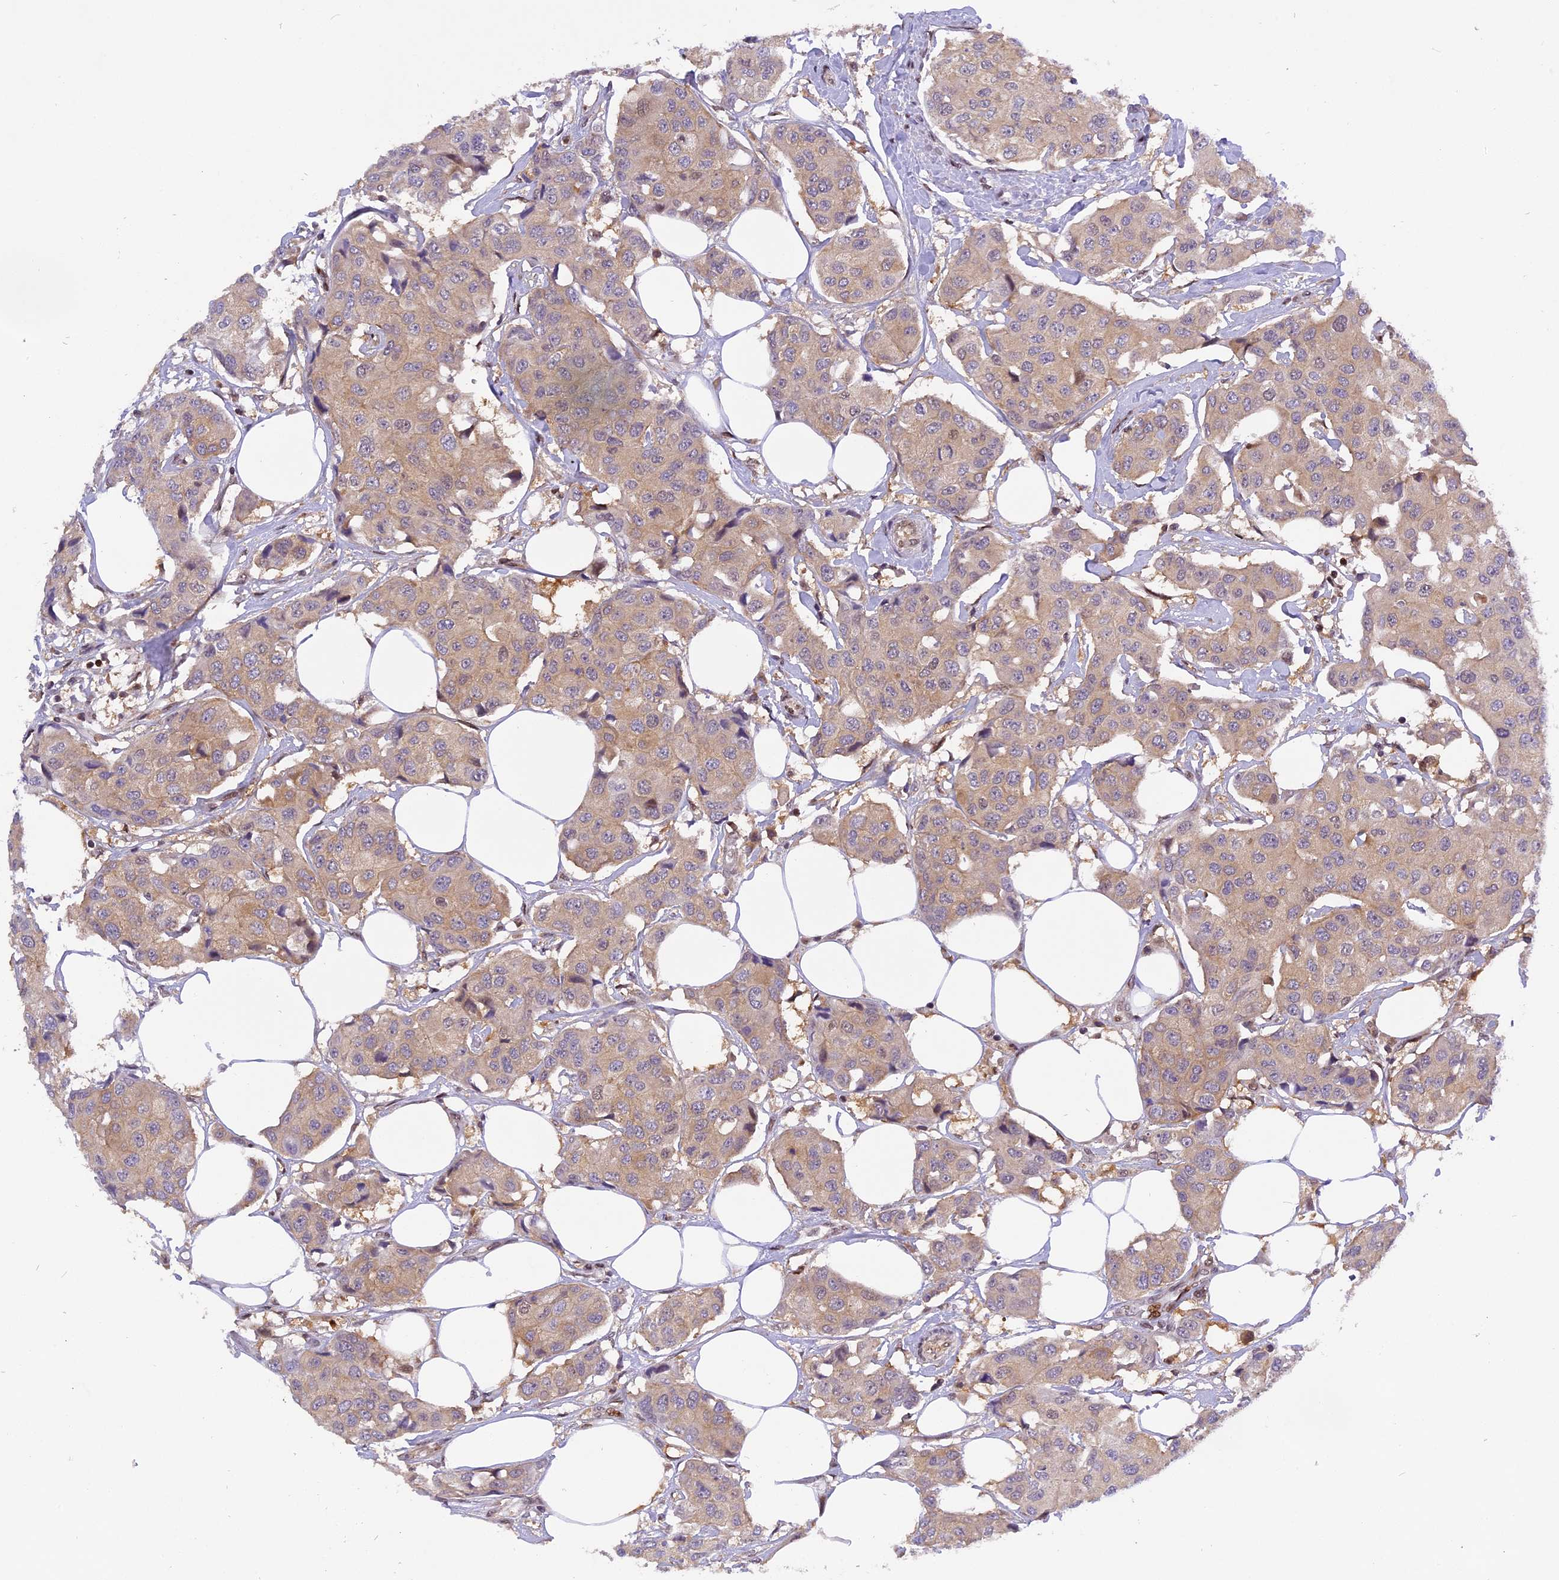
{"staining": {"intensity": "weak", "quantity": ">75%", "location": "cytoplasmic/membranous"}, "tissue": "breast cancer", "cell_type": "Tumor cells", "image_type": "cancer", "snomed": [{"axis": "morphology", "description": "Duct carcinoma"}, {"axis": "topography", "description": "Breast"}], "caption": "A micrograph showing weak cytoplasmic/membranous positivity in approximately >75% of tumor cells in breast cancer, as visualized by brown immunohistochemical staining.", "gene": "RABGGTA", "patient": {"sex": "female", "age": 80}}